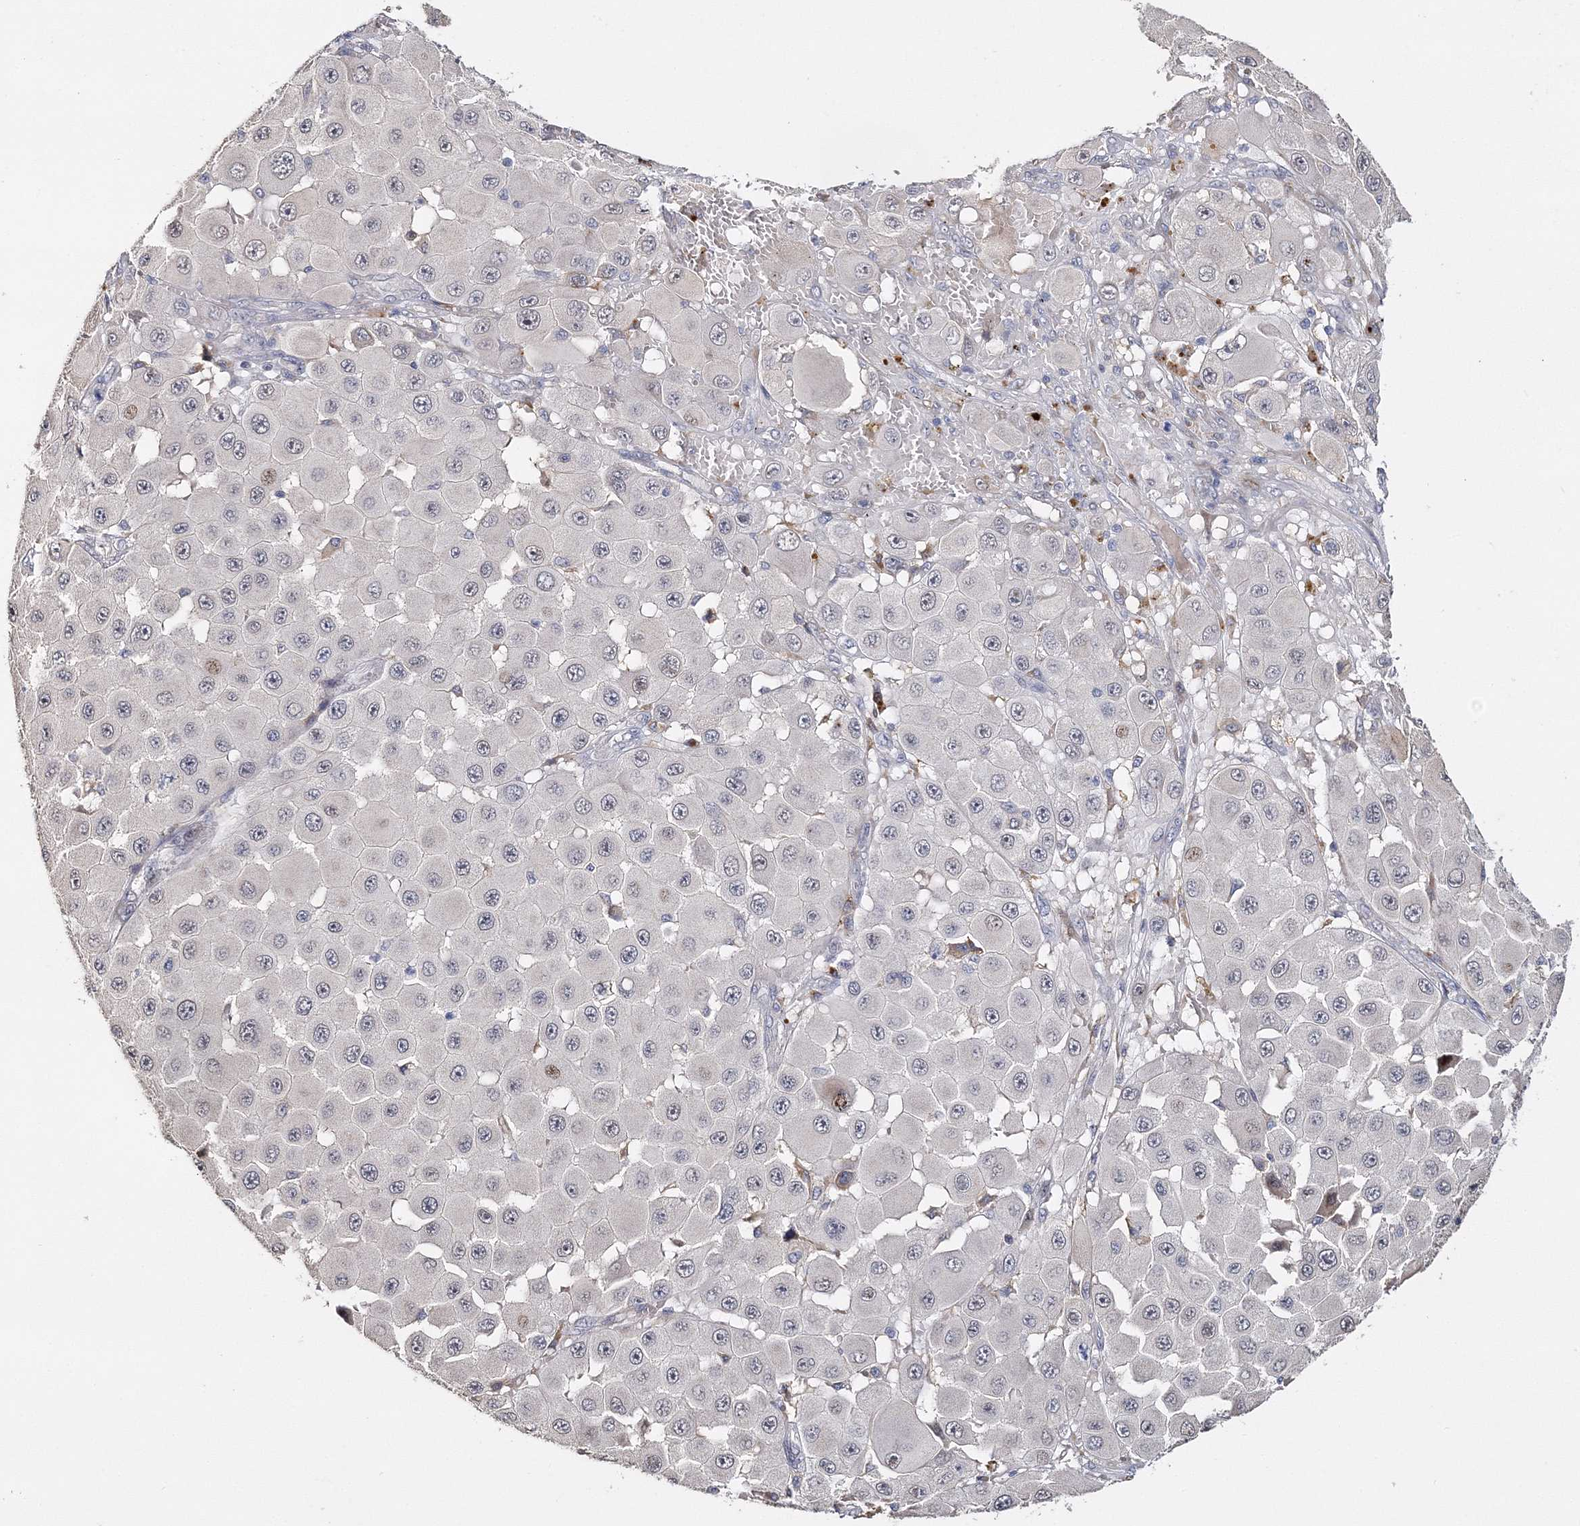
{"staining": {"intensity": "negative", "quantity": "none", "location": "none"}, "tissue": "melanoma", "cell_type": "Tumor cells", "image_type": "cancer", "snomed": [{"axis": "morphology", "description": "Malignant melanoma, NOS"}, {"axis": "topography", "description": "Skin"}], "caption": "An image of human melanoma is negative for staining in tumor cells. (Stains: DAB IHC with hematoxylin counter stain, Microscopy: brightfield microscopy at high magnification).", "gene": "GJB5", "patient": {"sex": "female", "age": 81}}